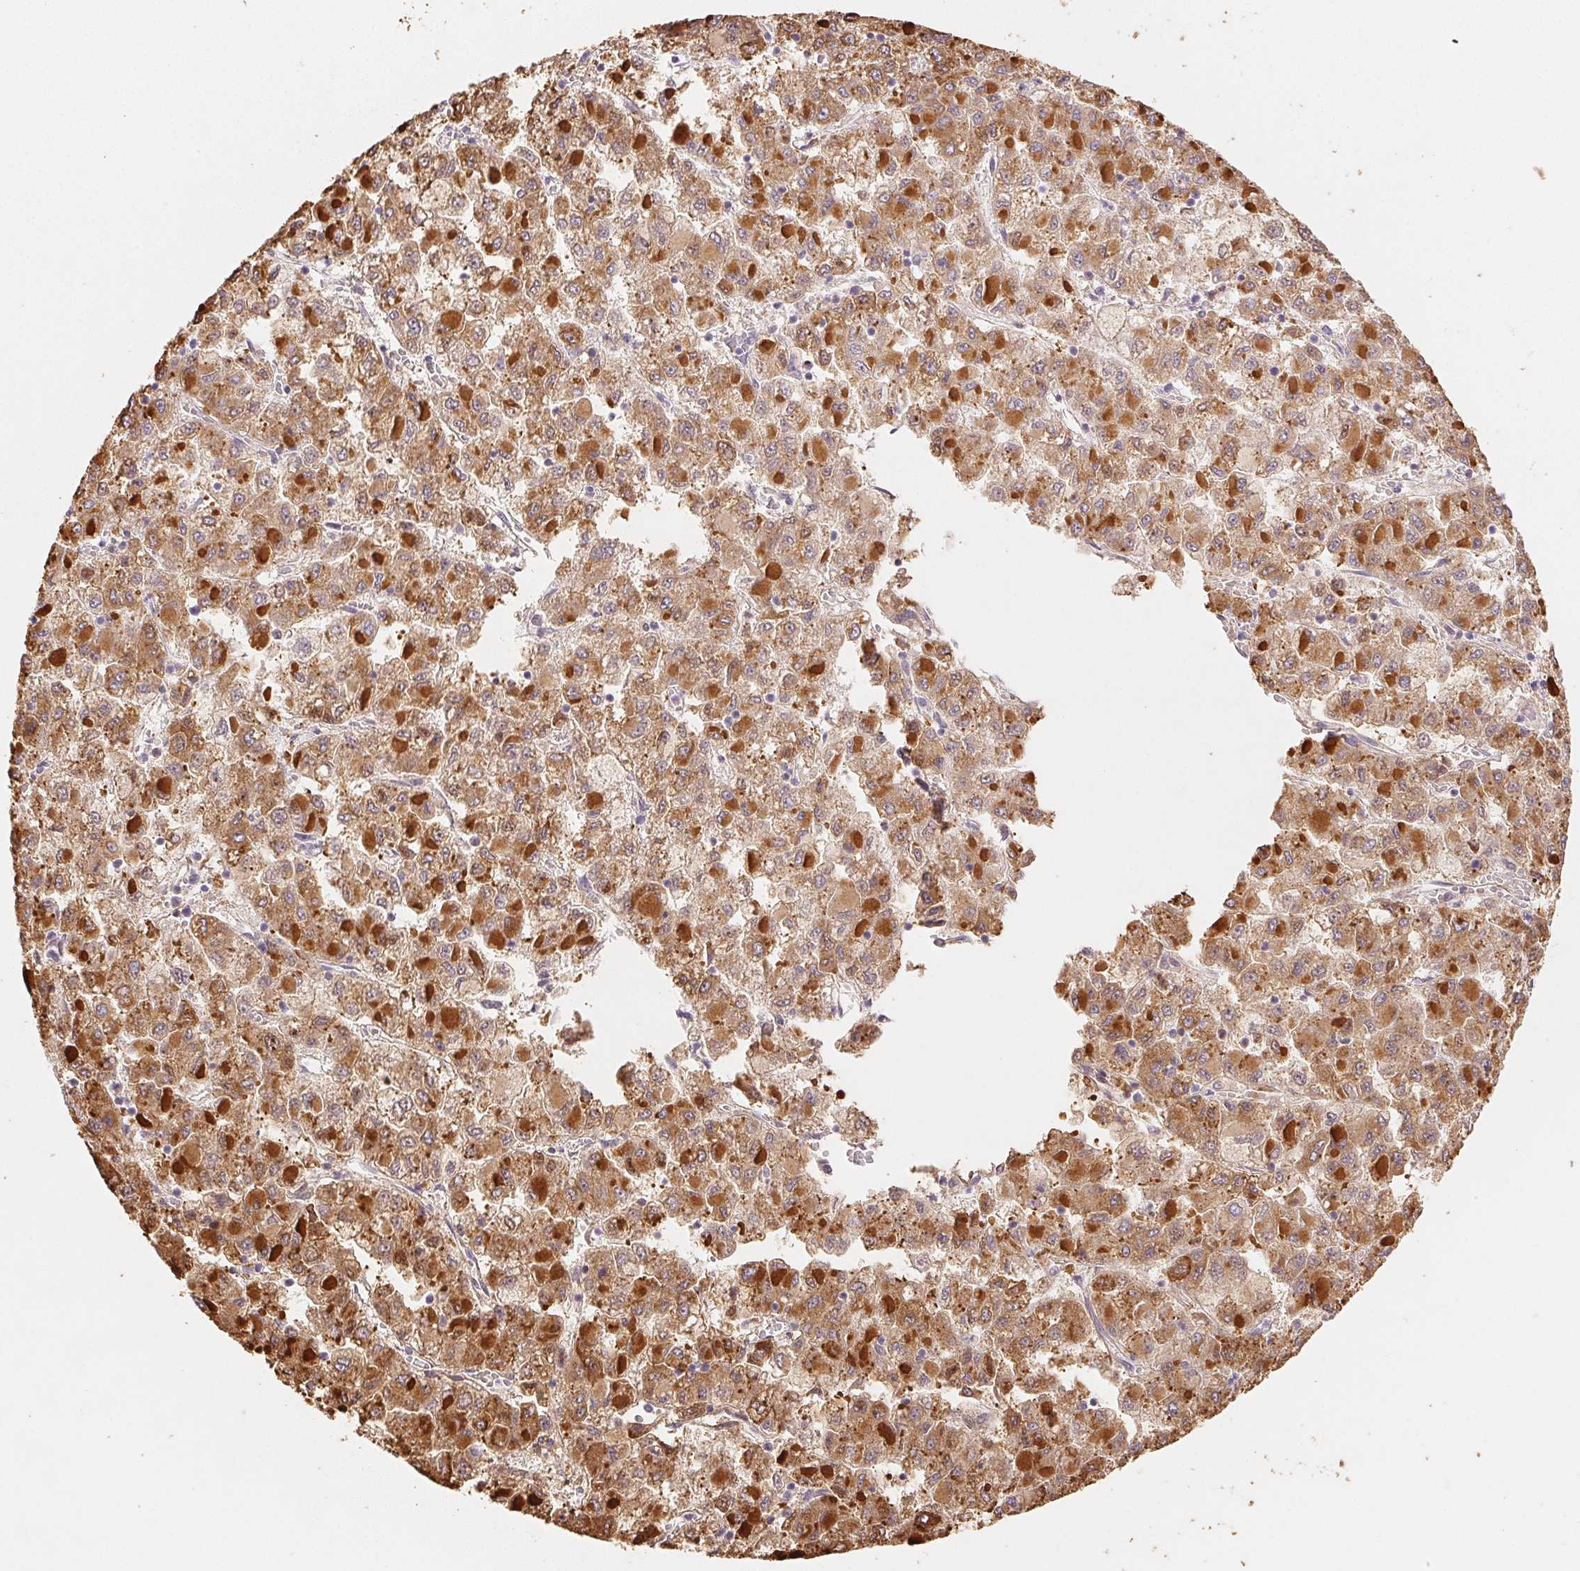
{"staining": {"intensity": "strong", "quantity": ">75%", "location": "cytoplasmic/membranous"}, "tissue": "liver cancer", "cell_type": "Tumor cells", "image_type": "cancer", "snomed": [{"axis": "morphology", "description": "Carcinoma, Hepatocellular, NOS"}, {"axis": "topography", "description": "Liver"}], "caption": "Tumor cells show high levels of strong cytoplasmic/membranous expression in about >75% of cells in liver cancer.", "gene": "ACVR1B", "patient": {"sex": "male", "age": 40}}